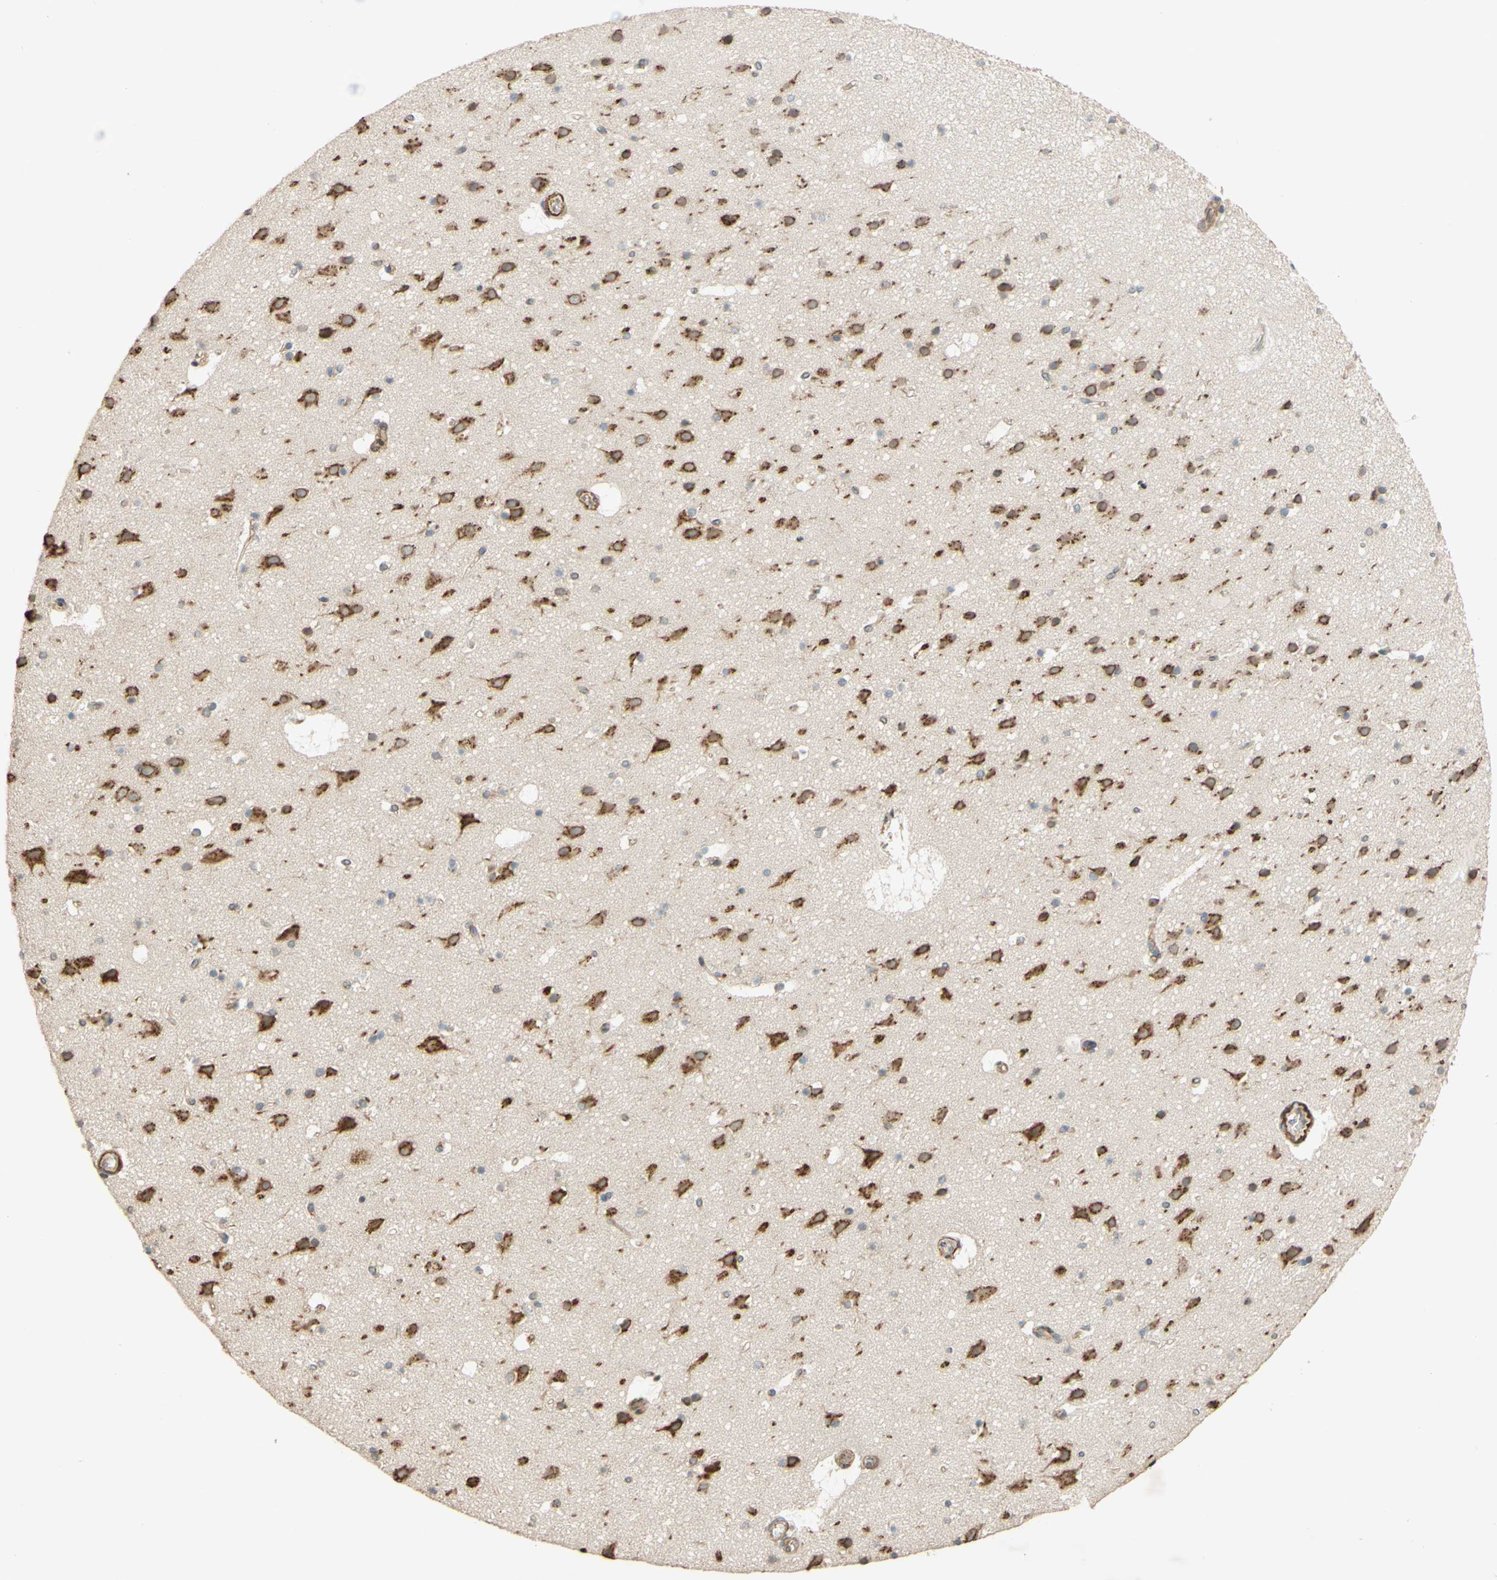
{"staining": {"intensity": "strong", "quantity": ">75%", "location": "cytoplasmic/membranous"}, "tissue": "cerebral cortex", "cell_type": "Endothelial cells", "image_type": "normal", "snomed": [{"axis": "morphology", "description": "Normal tissue, NOS"}, {"axis": "topography", "description": "Cerebral cortex"}], "caption": "Brown immunohistochemical staining in normal cerebral cortex demonstrates strong cytoplasmic/membranous positivity in about >75% of endothelial cells.", "gene": "PTPRU", "patient": {"sex": "male", "age": 45}}